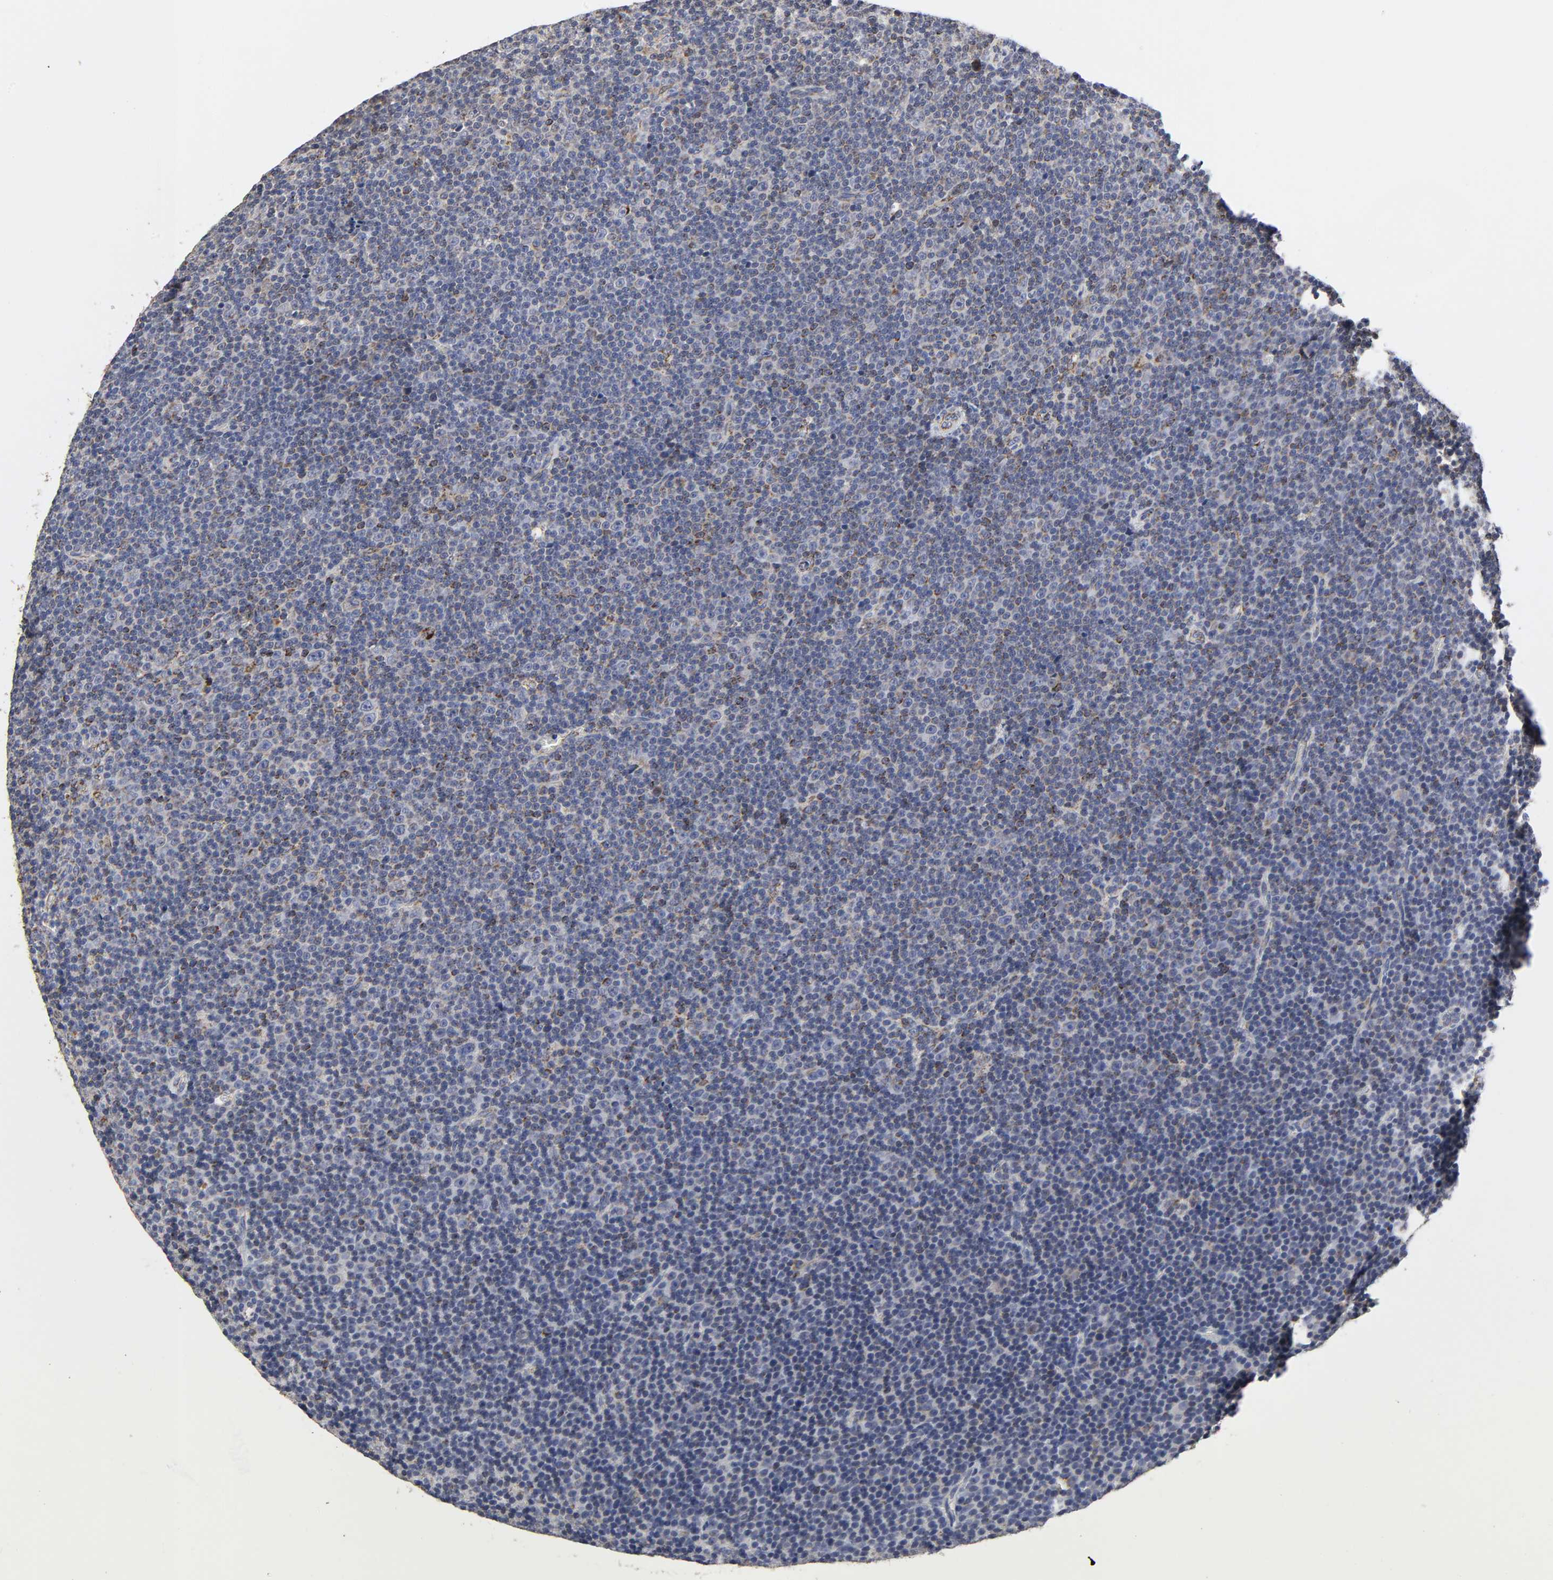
{"staining": {"intensity": "weak", "quantity": "<25%", "location": "cytoplasmic/membranous"}, "tissue": "lymphoma", "cell_type": "Tumor cells", "image_type": "cancer", "snomed": [{"axis": "morphology", "description": "Malignant lymphoma, non-Hodgkin's type, Low grade"}, {"axis": "topography", "description": "Lymph node"}], "caption": "Immunohistochemistry (IHC) of malignant lymphoma, non-Hodgkin's type (low-grade) exhibits no staining in tumor cells.", "gene": "COX6B1", "patient": {"sex": "female", "age": 67}}